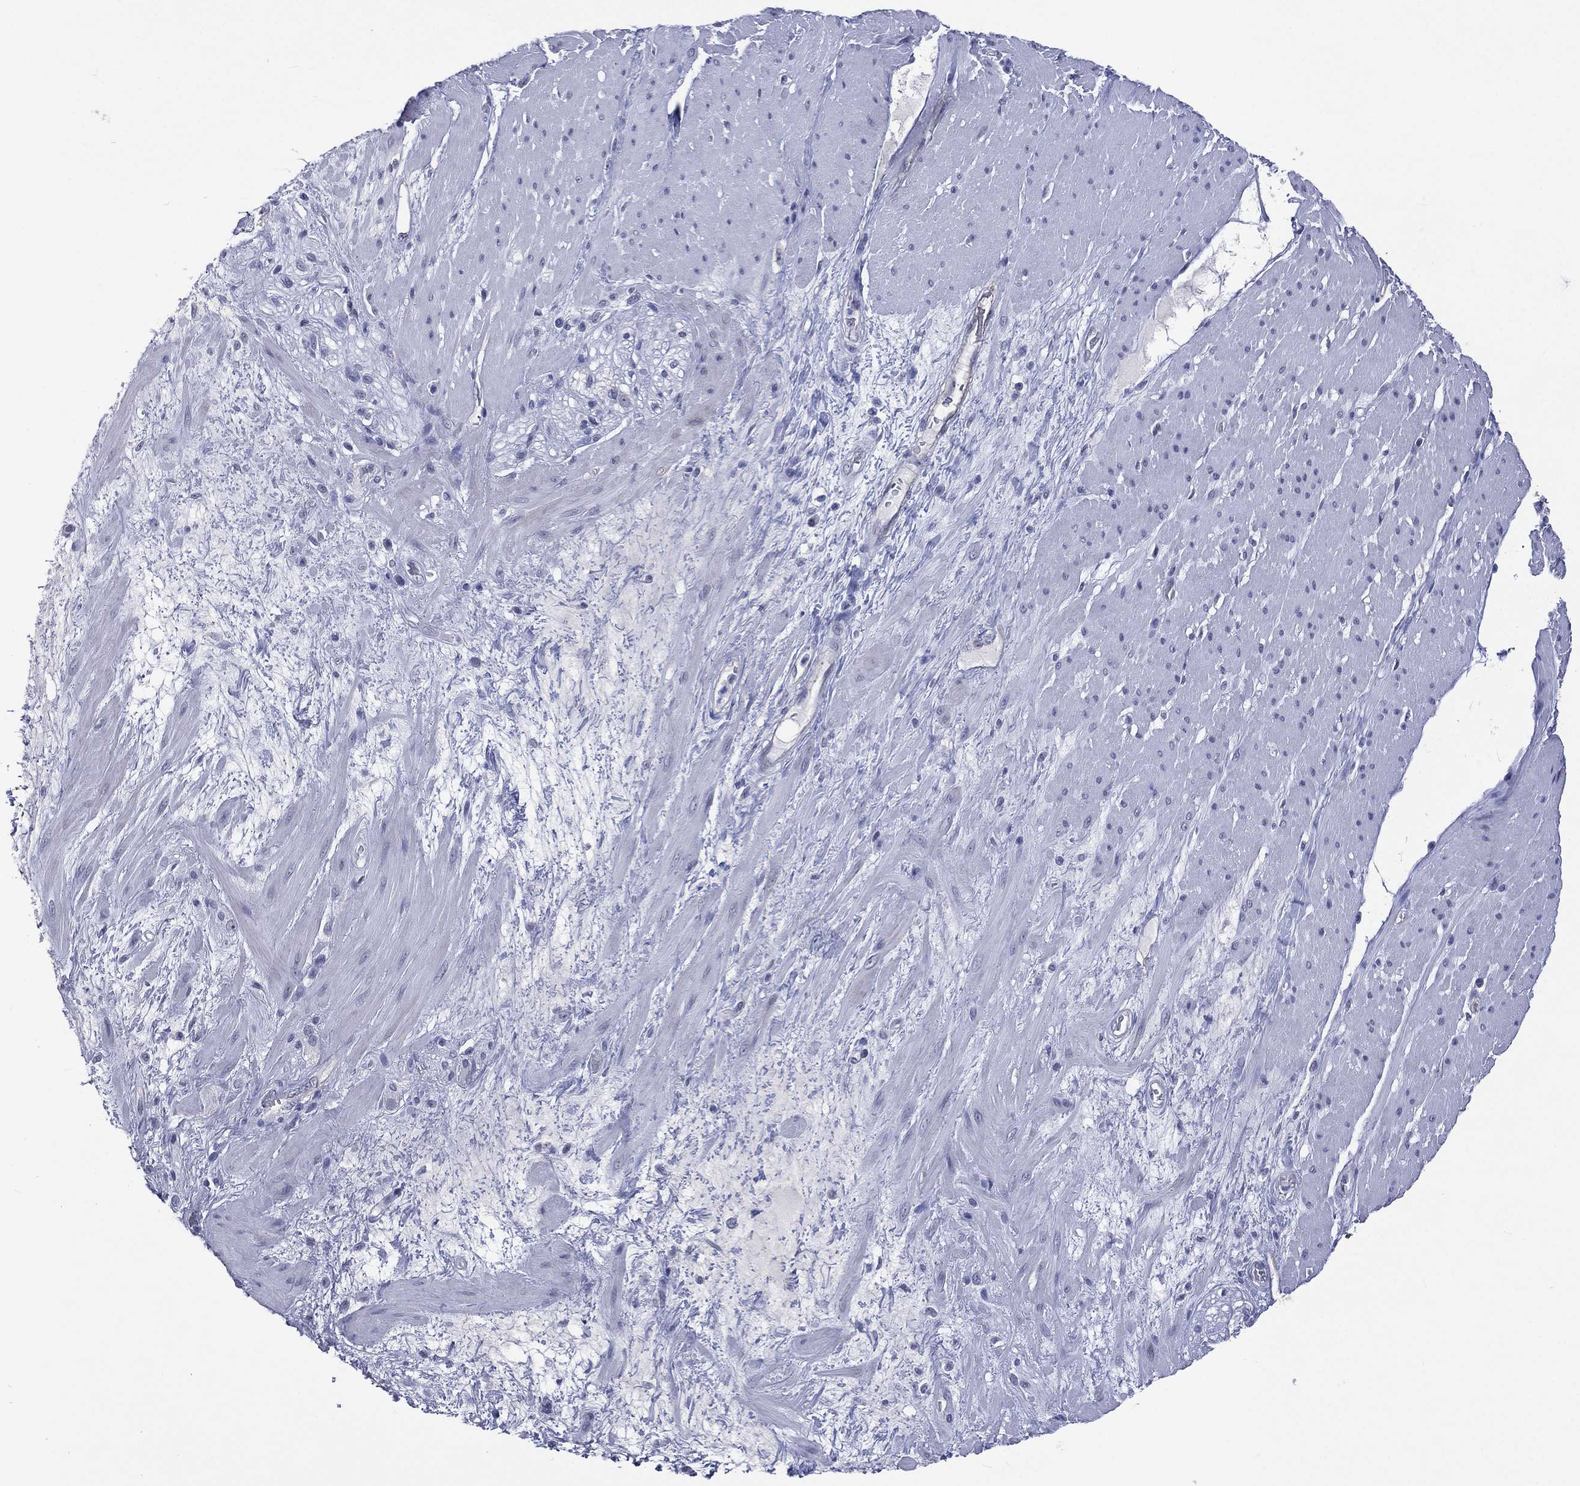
{"staining": {"intensity": "negative", "quantity": "none", "location": "none"}, "tissue": "smooth muscle", "cell_type": "Smooth muscle cells", "image_type": "normal", "snomed": [{"axis": "morphology", "description": "Normal tissue, NOS"}, {"axis": "topography", "description": "Soft tissue"}, {"axis": "topography", "description": "Smooth muscle"}], "caption": "Immunohistochemistry (IHC) of normal smooth muscle reveals no staining in smooth muscle cells. (Brightfield microscopy of DAB immunohistochemistry (IHC) at high magnification).", "gene": "SSX1", "patient": {"sex": "male", "age": 72}}